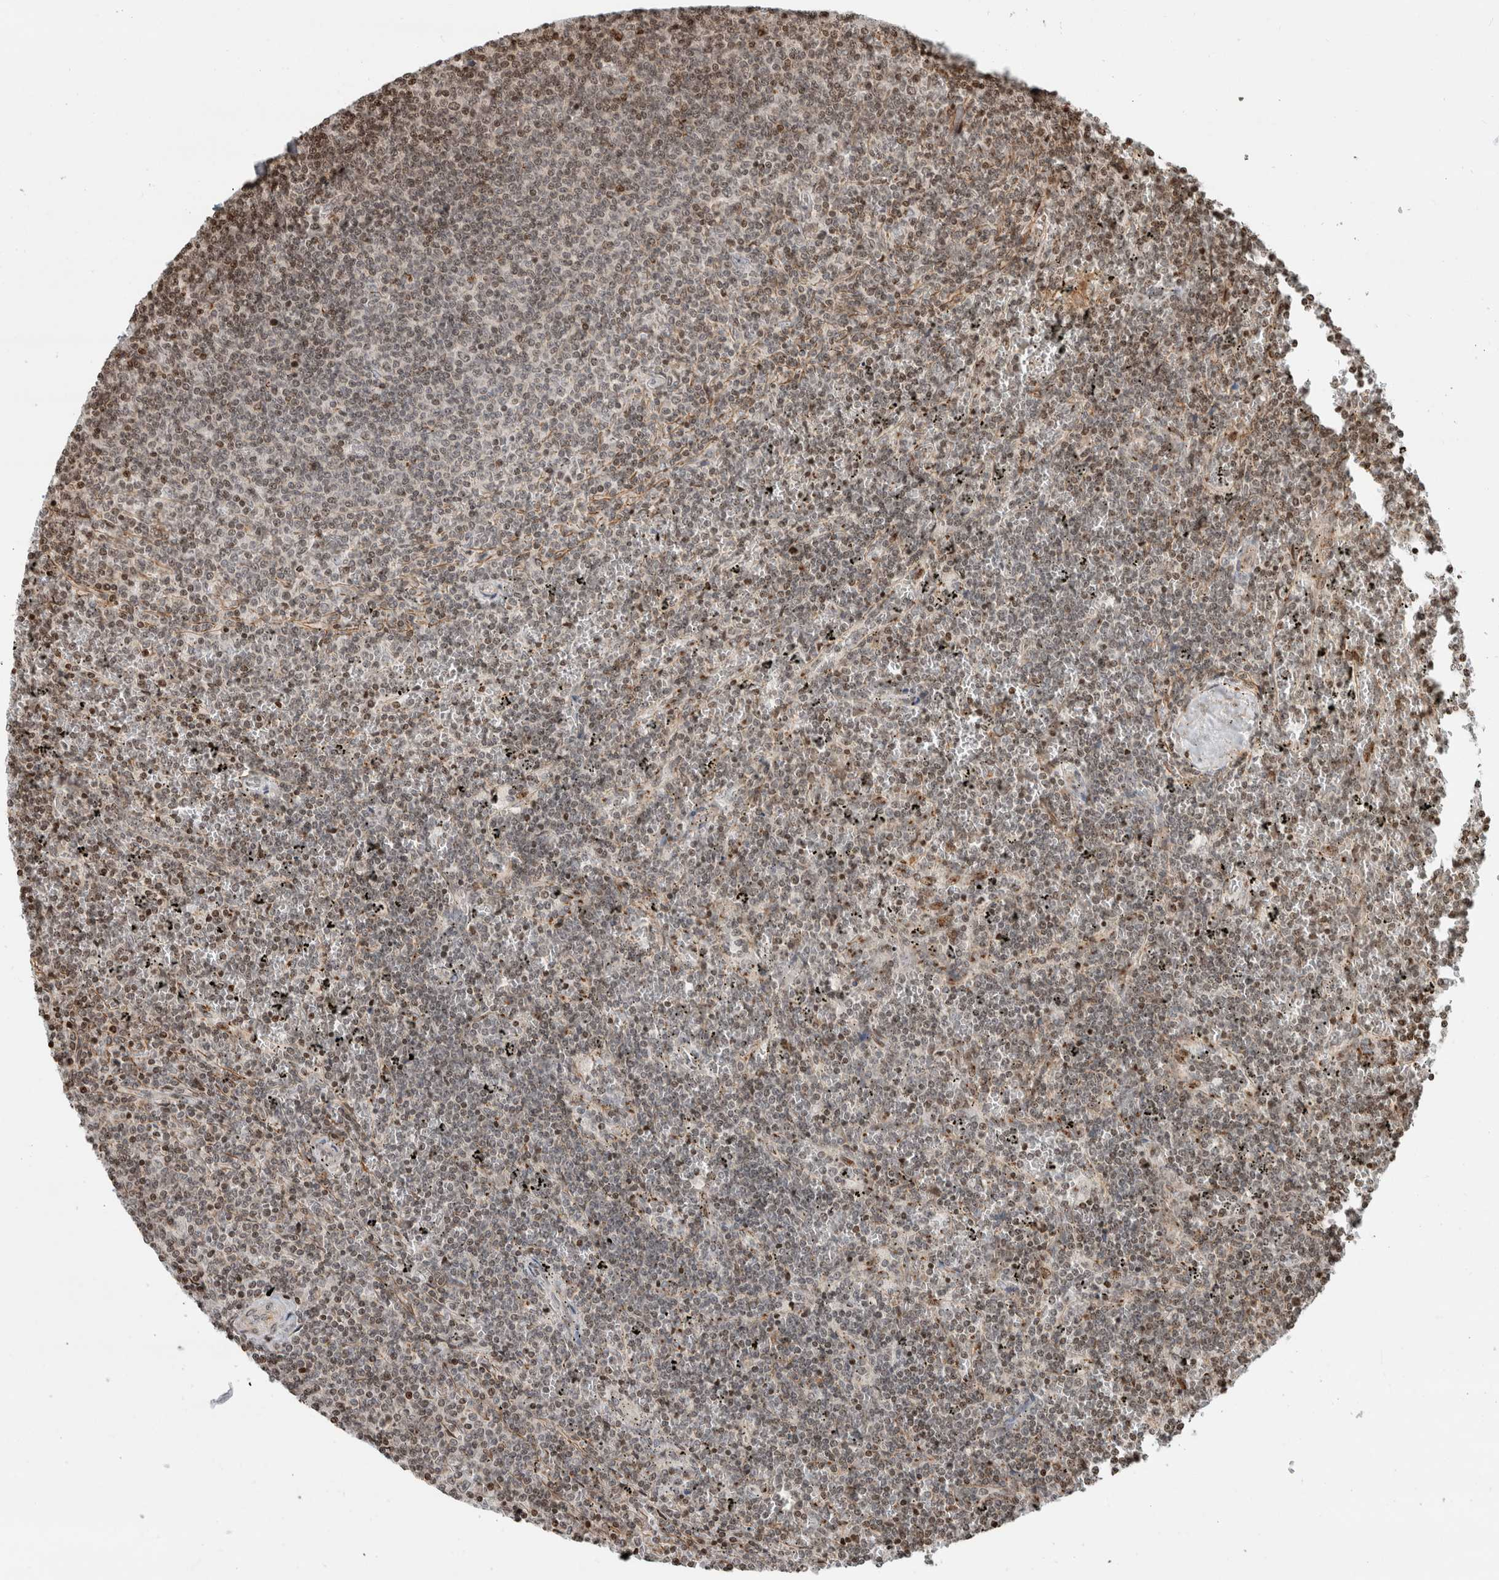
{"staining": {"intensity": "weak", "quantity": "25%-75%", "location": "nuclear"}, "tissue": "lymphoma", "cell_type": "Tumor cells", "image_type": "cancer", "snomed": [{"axis": "morphology", "description": "Malignant lymphoma, non-Hodgkin's type, Low grade"}, {"axis": "topography", "description": "Spleen"}], "caption": "Protein expression analysis of human lymphoma reveals weak nuclear expression in about 25%-75% of tumor cells. The protein is shown in brown color, while the nuclei are stained blue.", "gene": "GINS4", "patient": {"sex": "female", "age": 50}}